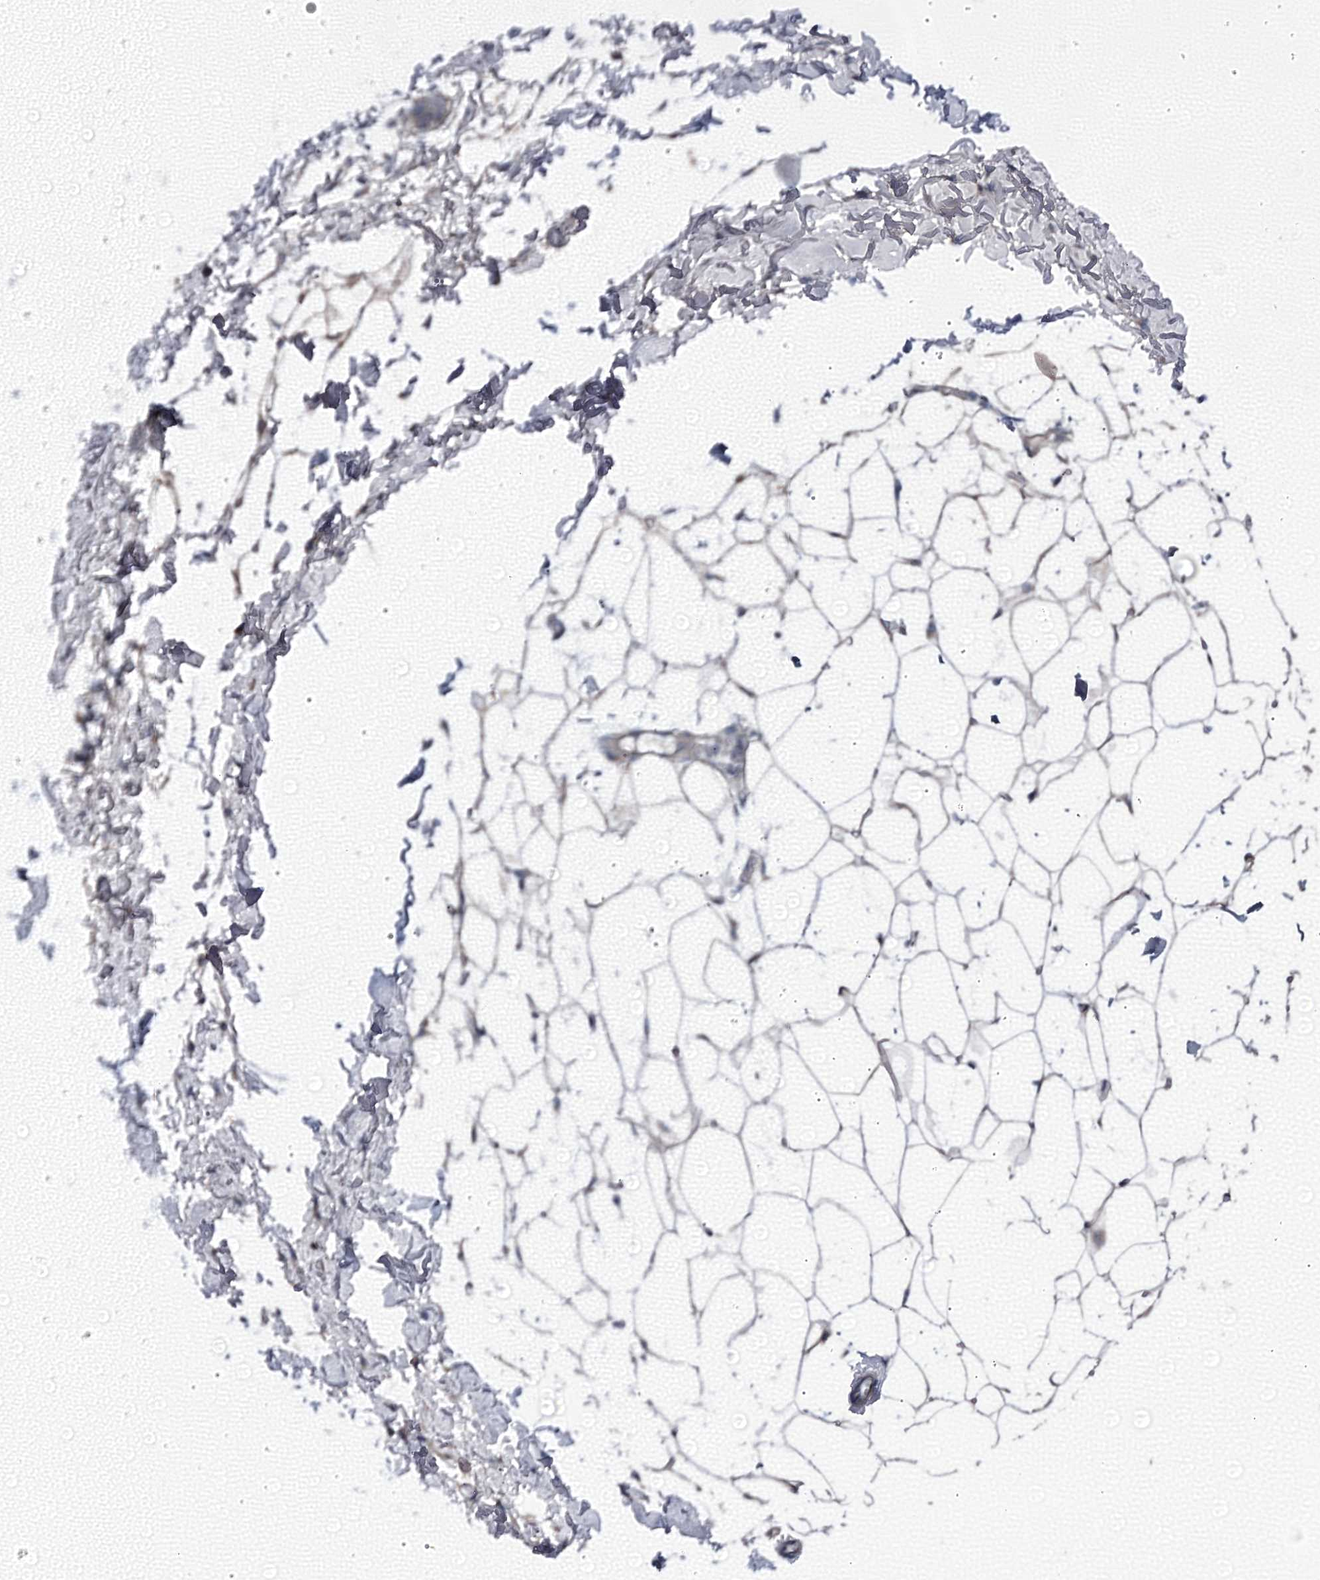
{"staining": {"intensity": "negative", "quantity": "none", "location": "none"}, "tissue": "breast", "cell_type": "Adipocytes", "image_type": "normal", "snomed": [{"axis": "morphology", "description": "Normal tissue, NOS"}, {"axis": "topography", "description": "Breast"}], "caption": "The histopathology image exhibits no significant expression in adipocytes of breast. (Brightfield microscopy of DAB immunohistochemistry (IHC) at high magnification).", "gene": "STARD13", "patient": {"sex": "female", "age": 27}}